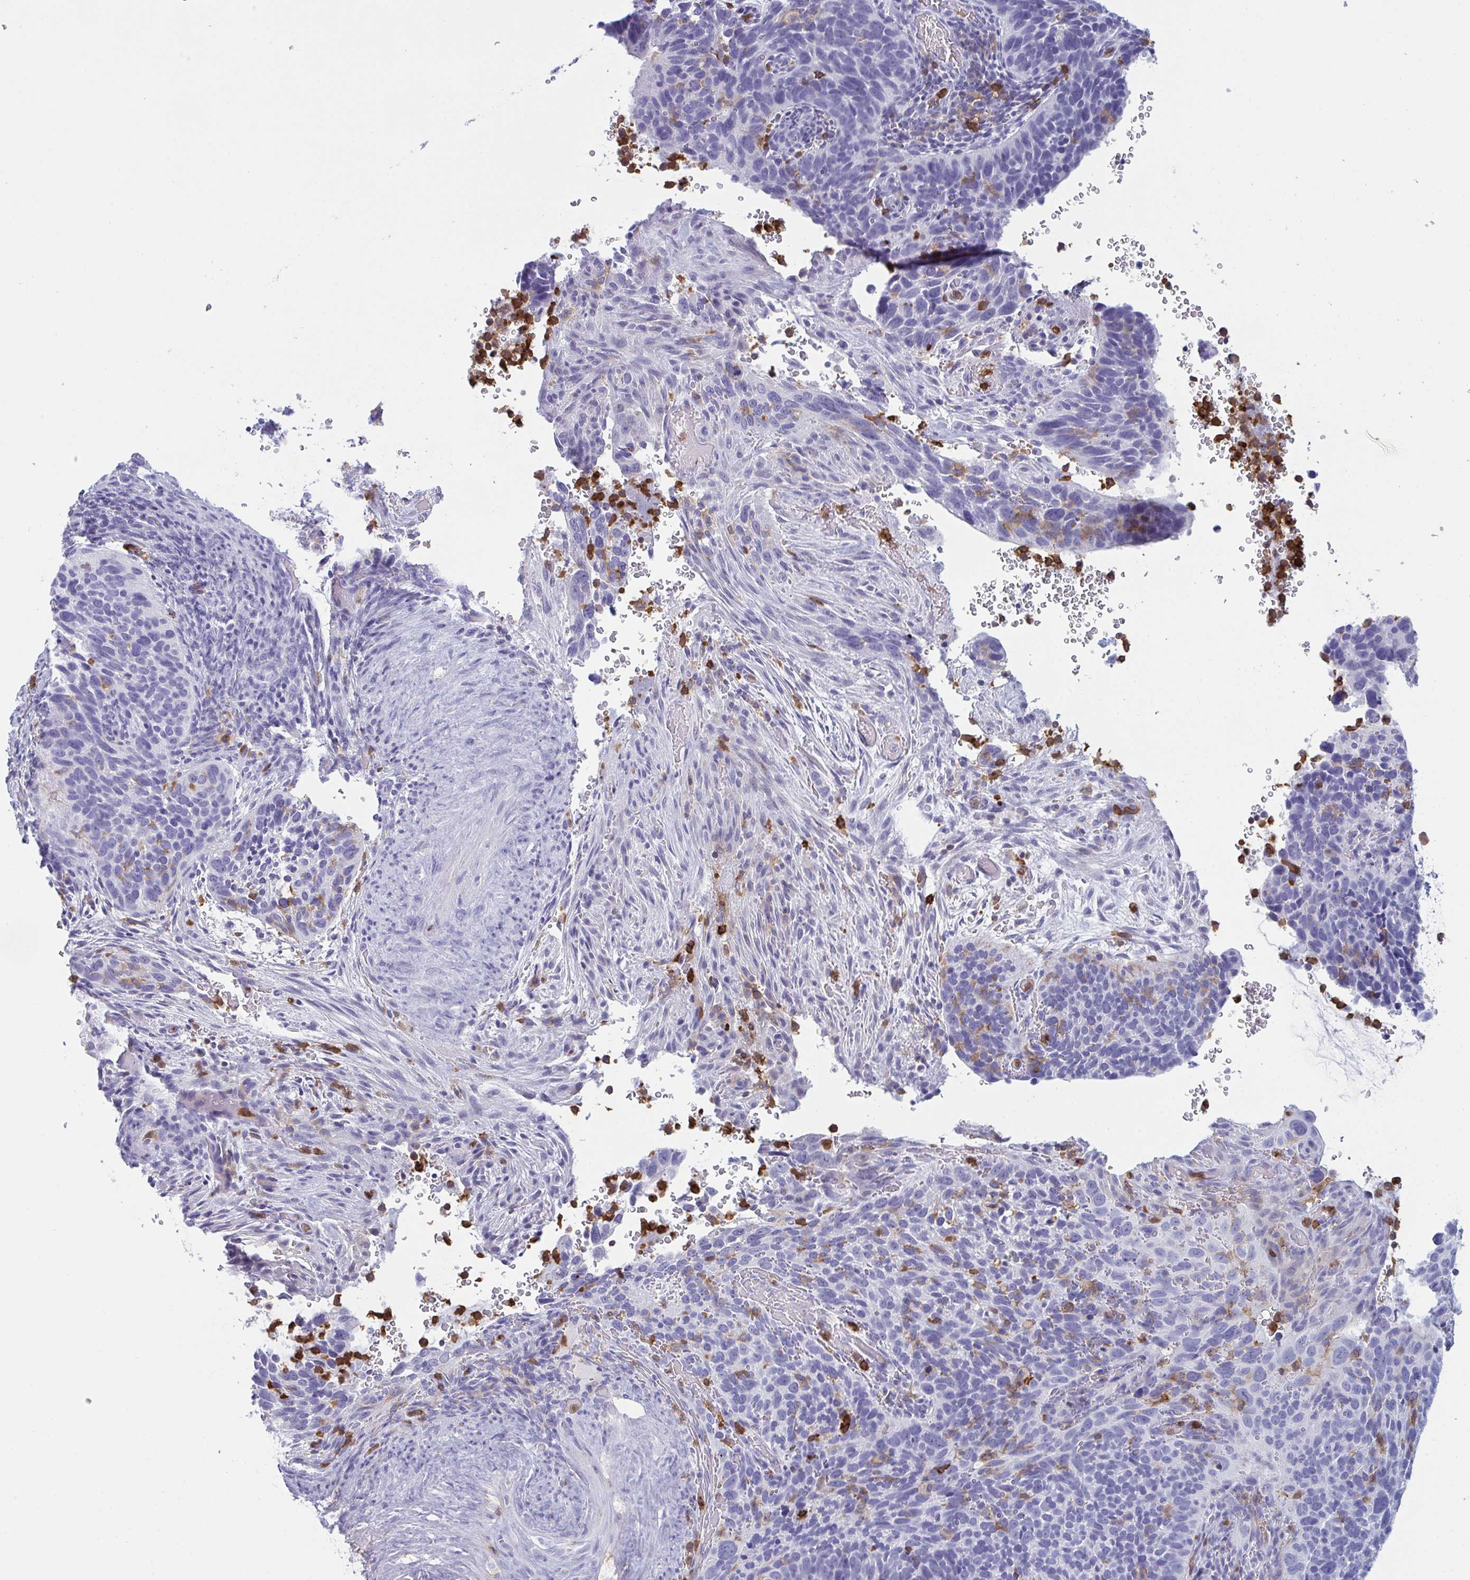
{"staining": {"intensity": "negative", "quantity": "none", "location": "none"}, "tissue": "cervical cancer", "cell_type": "Tumor cells", "image_type": "cancer", "snomed": [{"axis": "morphology", "description": "Squamous cell carcinoma, NOS"}, {"axis": "topography", "description": "Cervix"}], "caption": "Tumor cells show no significant staining in squamous cell carcinoma (cervical).", "gene": "MYO1F", "patient": {"sex": "female", "age": 51}}